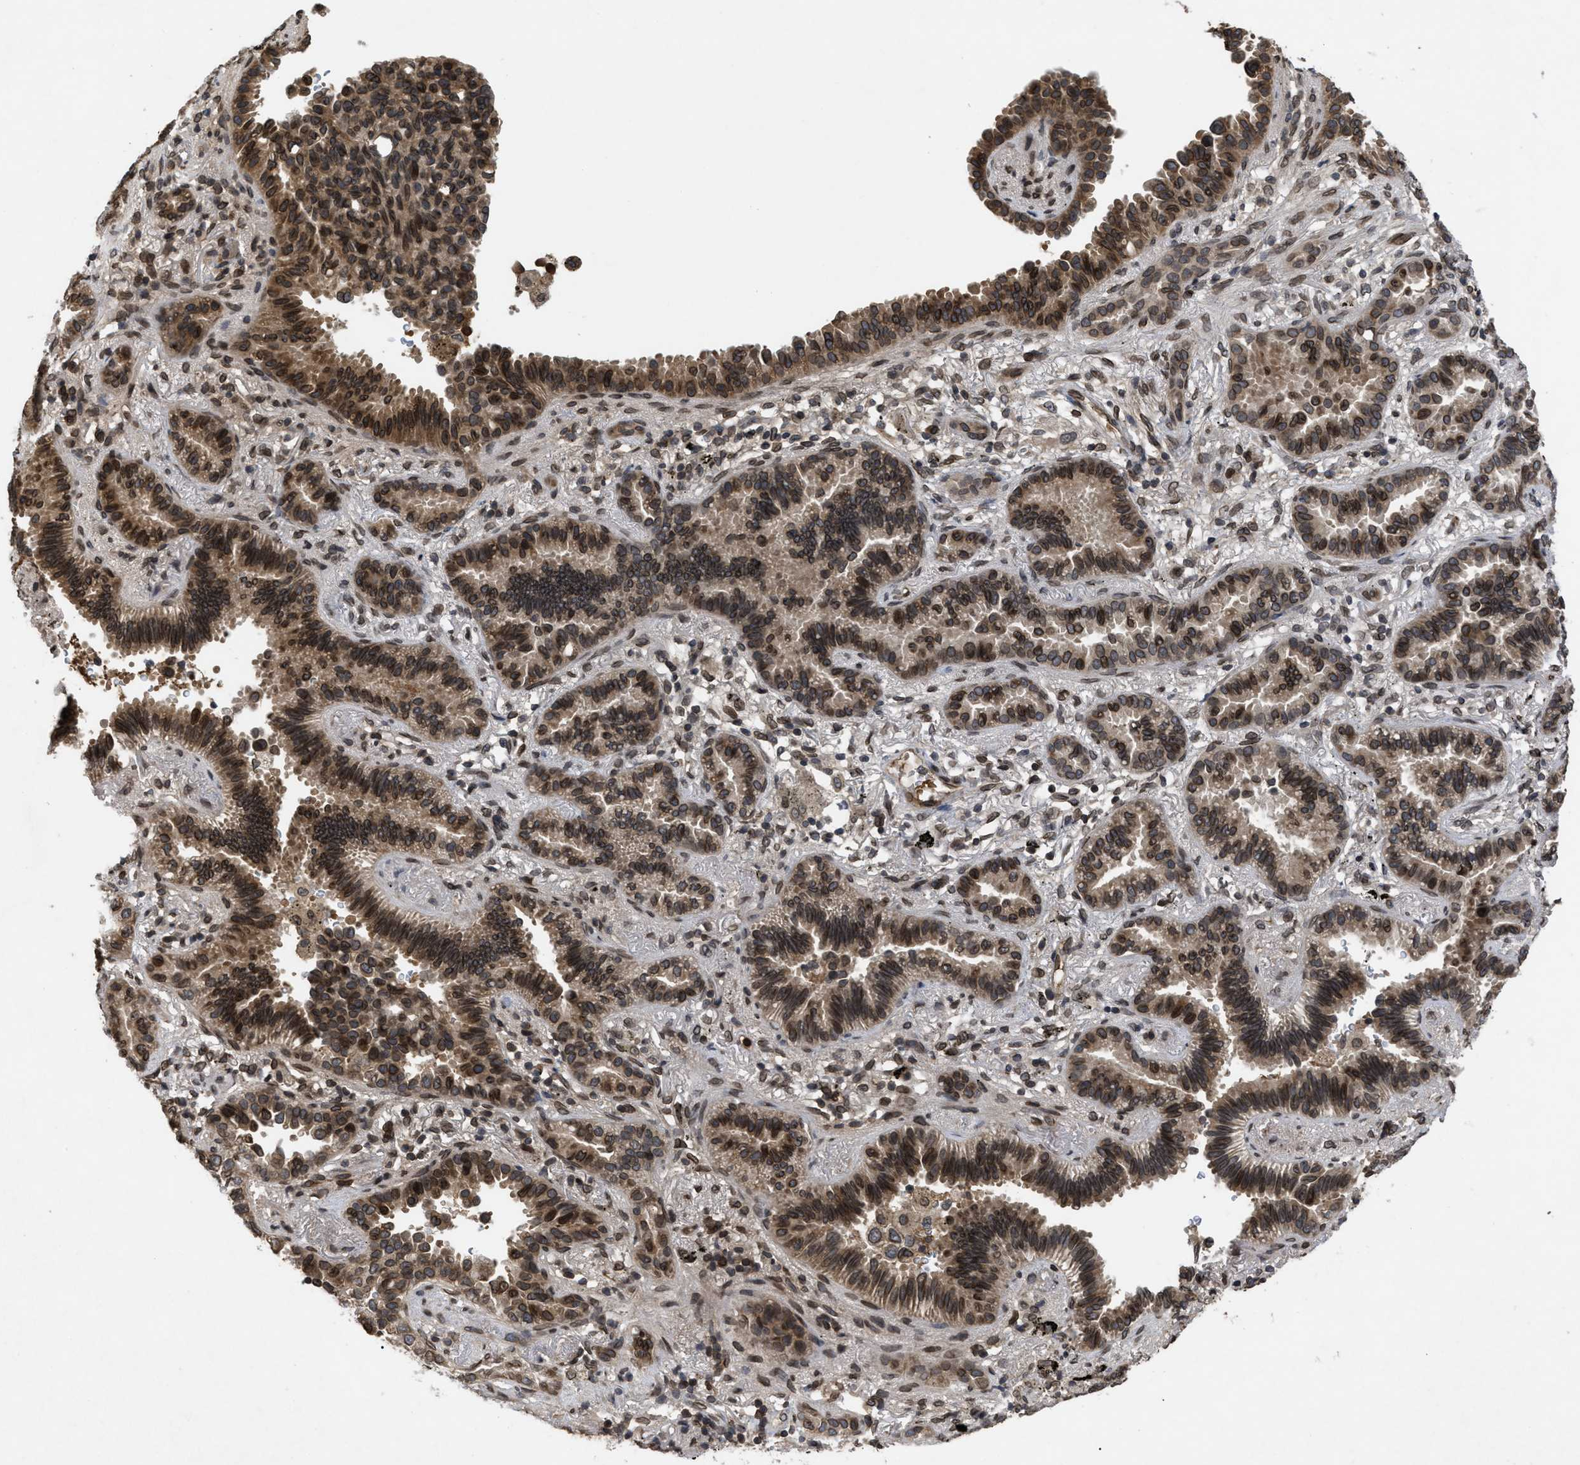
{"staining": {"intensity": "moderate", "quantity": ">75%", "location": "cytoplasmic/membranous,nuclear"}, "tissue": "lung cancer", "cell_type": "Tumor cells", "image_type": "cancer", "snomed": [{"axis": "morphology", "description": "Normal tissue, NOS"}, {"axis": "morphology", "description": "Adenocarcinoma, NOS"}, {"axis": "topography", "description": "Lung"}], "caption": "Immunohistochemistry (IHC) histopathology image of human lung cancer stained for a protein (brown), which reveals medium levels of moderate cytoplasmic/membranous and nuclear staining in about >75% of tumor cells.", "gene": "CRY1", "patient": {"sex": "male", "age": 59}}